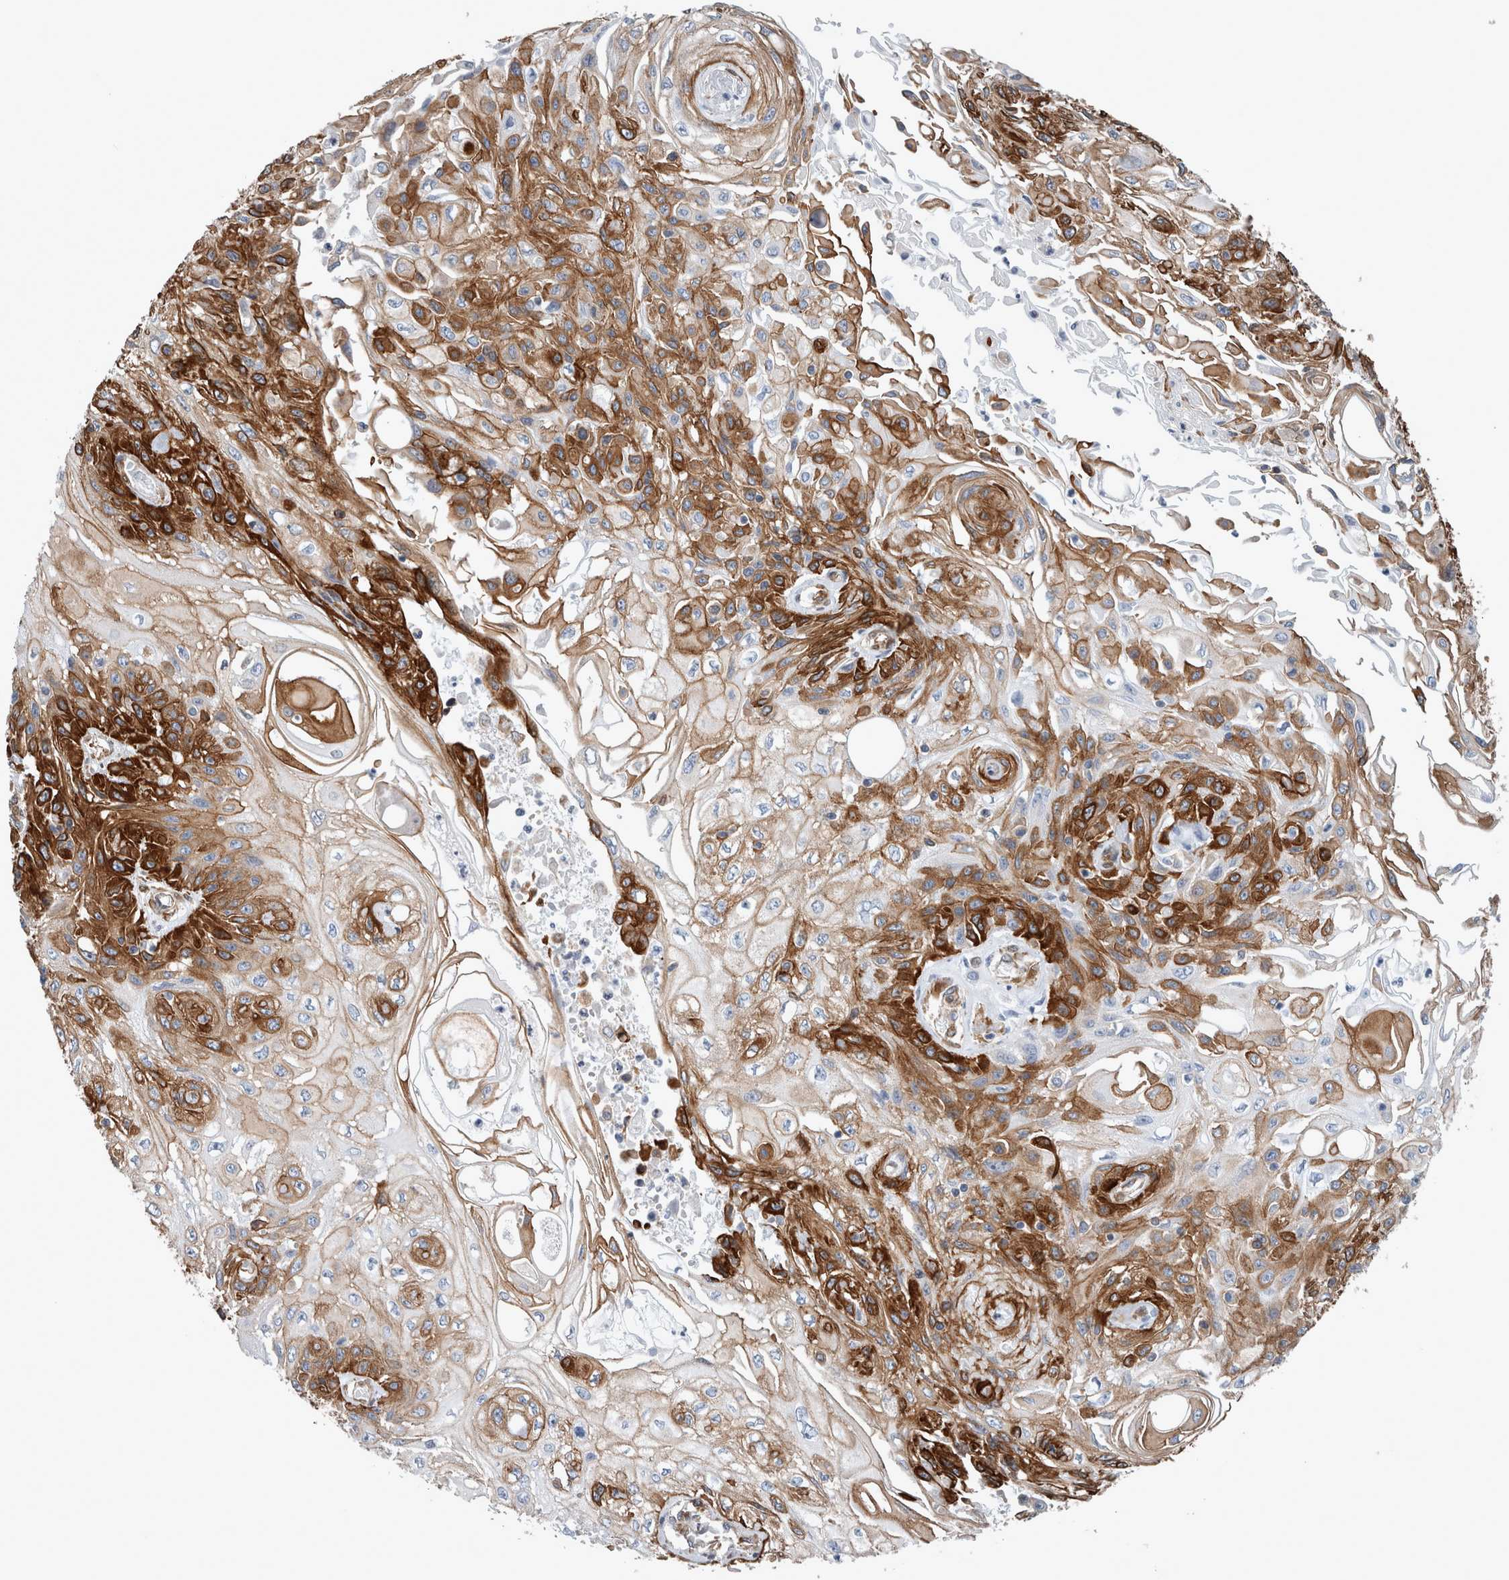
{"staining": {"intensity": "strong", "quantity": "25%-75%", "location": "cytoplasmic/membranous"}, "tissue": "skin cancer", "cell_type": "Tumor cells", "image_type": "cancer", "snomed": [{"axis": "morphology", "description": "Squamous cell carcinoma, NOS"}, {"axis": "morphology", "description": "Squamous cell carcinoma, metastatic, NOS"}, {"axis": "topography", "description": "Skin"}, {"axis": "topography", "description": "Lymph node"}], "caption": "The immunohistochemical stain highlights strong cytoplasmic/membranous positivity in tumor cells of skin metastatic squamous cell carcinoma tissue.", "gene": "PLEC", "patient": {"sex": "male", "age": 75}}